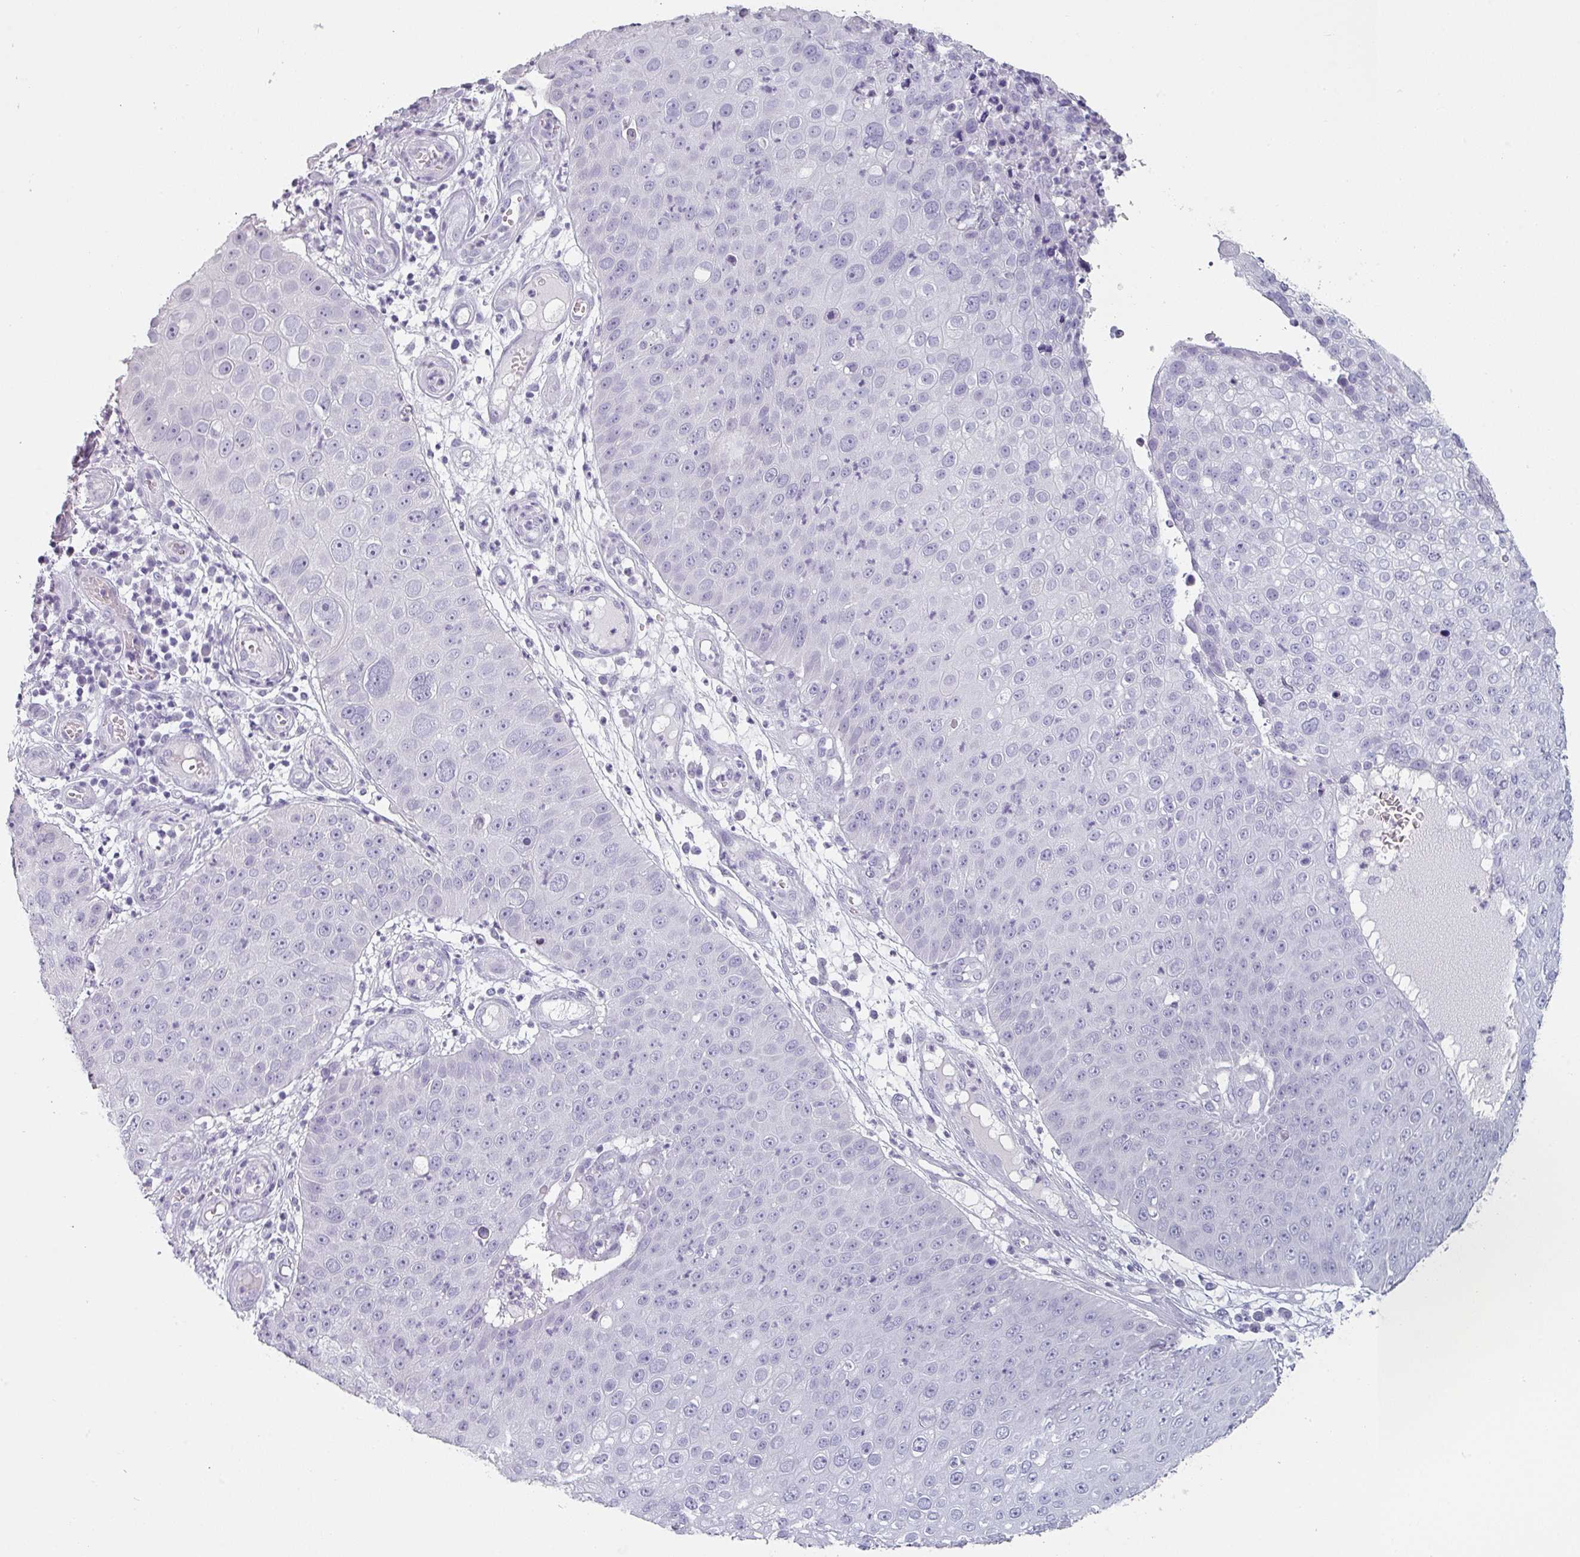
{"staining": {"intensity": "negative", "quantity": "none", "location": "none"}, "tissue": "skin cancer", "cell_type": "Tumor cells", "image_type": "cancer", "snomed": [{"axis": "morphology", "description": "Squamous cell carcinoma, NOS"}, {"axis": "topography", "description": "Skin"}], "caption": "This is an immunohistochemistry (IHC) photomicrograph of human skin cancer (squamous cell carcinoma). There is no expression in tumor cells.", "gene": "SFTPA1", "patient": {"sex": "male", "age": 71}}